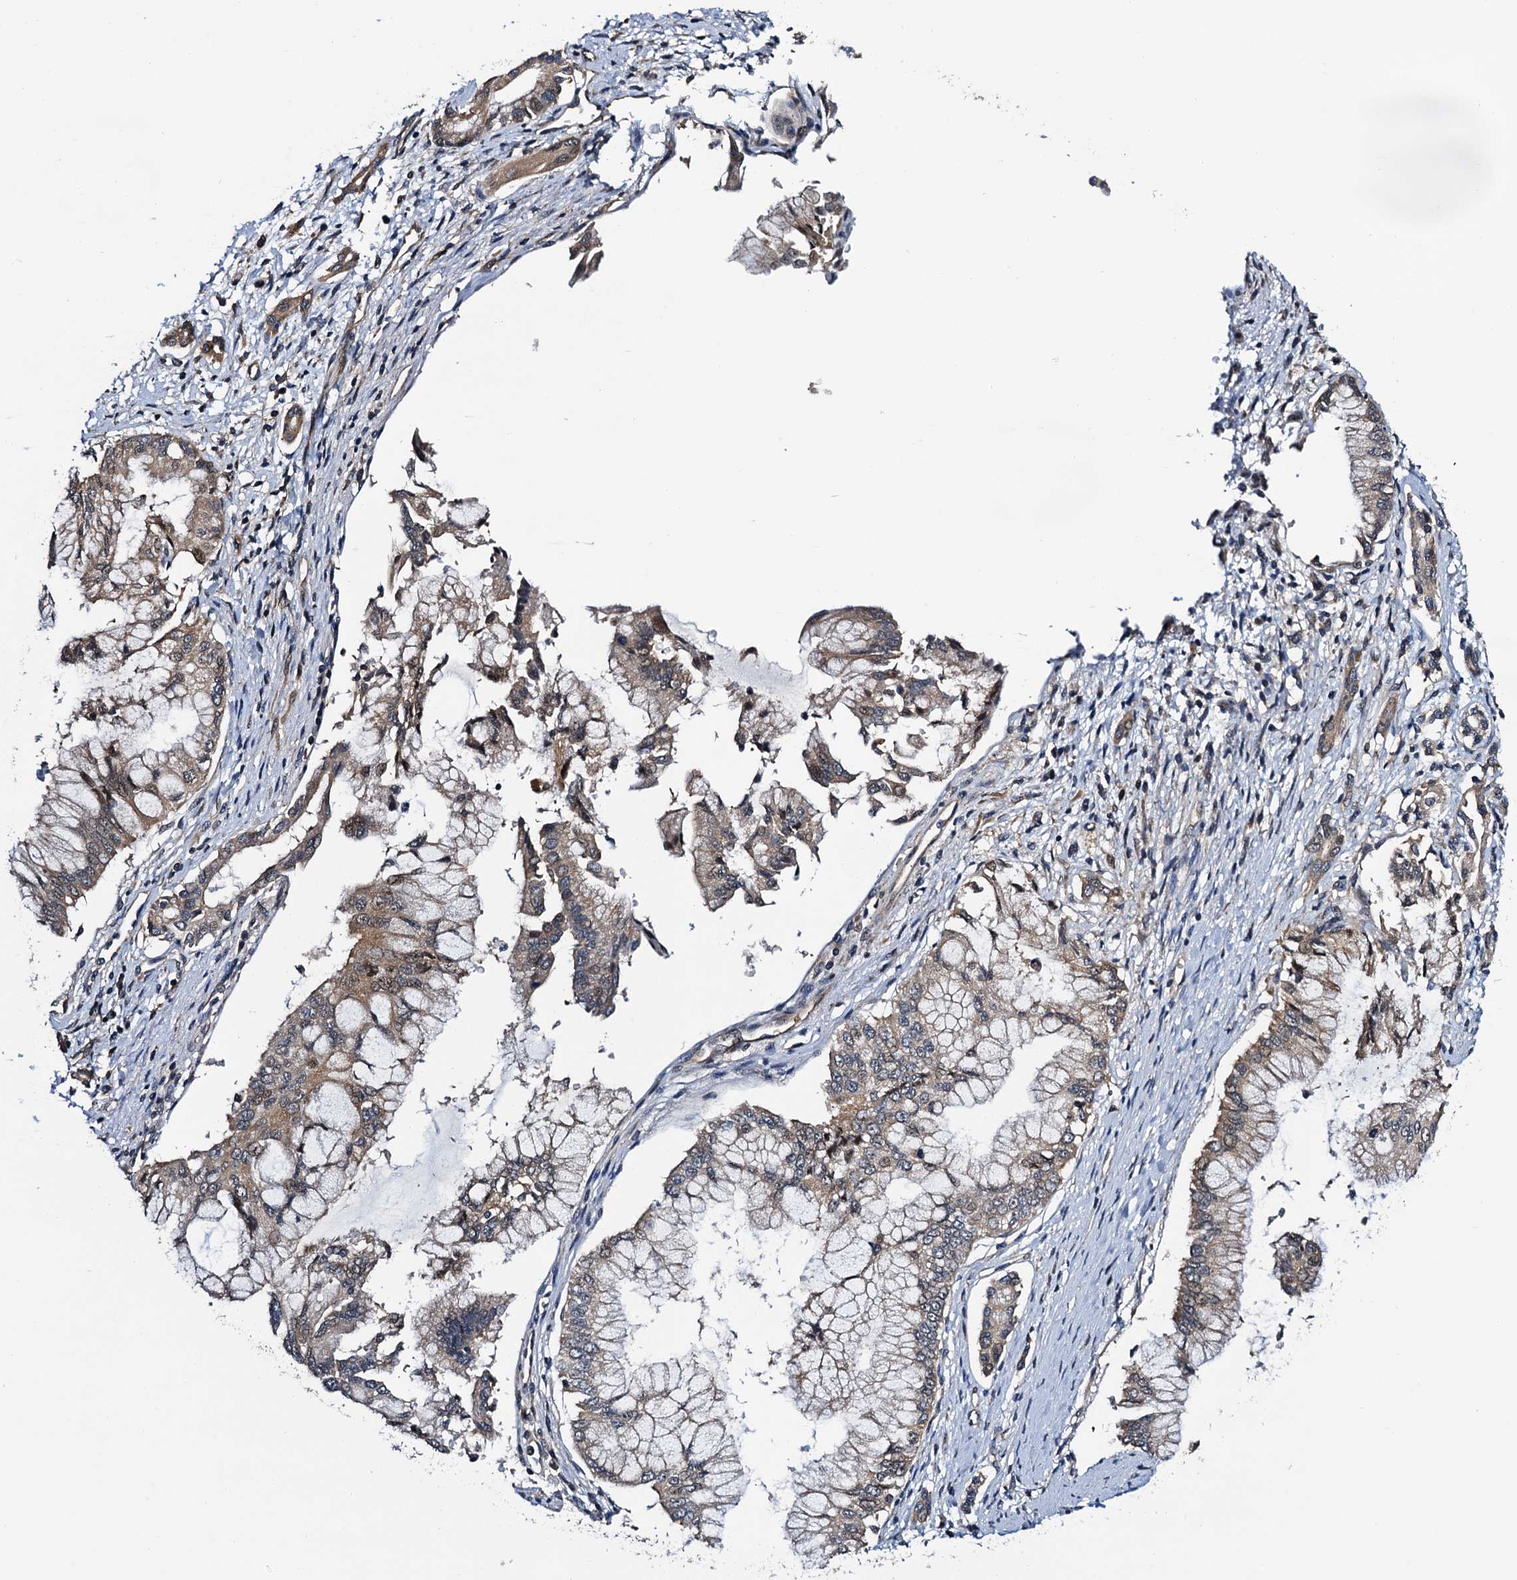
{"staining": {"intensity": "moderate", "quantity": ">75%", "location": "cytoplasmic/membranous"}, "tissue": "pancreatic cancer", "cell_type": "Tumor cells", "image_type": "cancer", "snomed": [{"axis": "morphology", "description": "Adenocarcinoma, NOS"}, {"axis": "topography", "description": "Pancreas"}], "caption": "Pancreatic cancer (adenocarcinoma) tissue reveals moderate cytoplasmic/membranous staining in approximately >75% of tumor cells", "gene": "NAA16", "patient": {"sex": "male", "age": 46}}